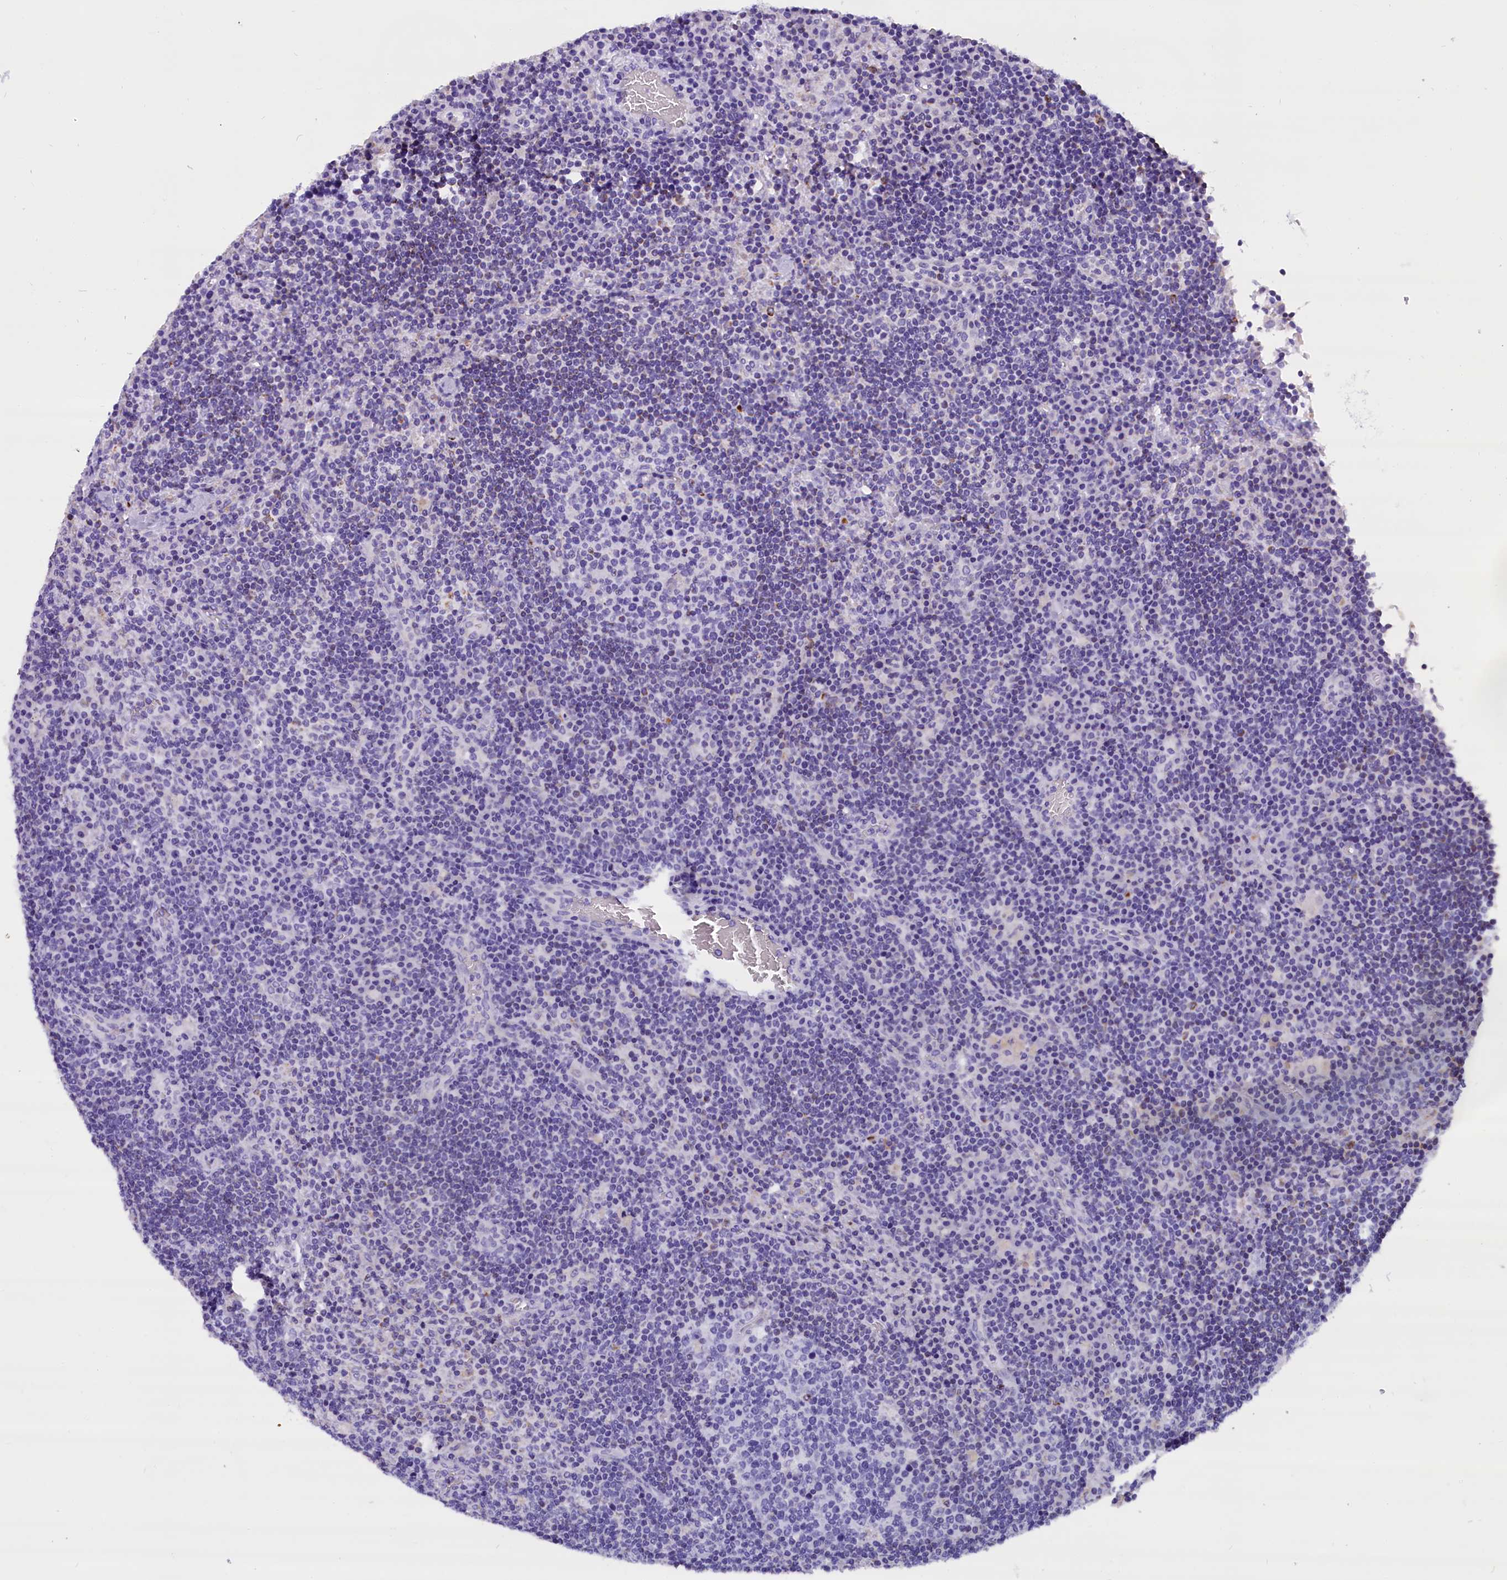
{"staining": {"intensity": "negative", "quantity": "none", "location": "none"}, "tissue": "lymph node", "cell_type": "Germinal center cells", "image_type": "normal", "snomed": [{"axis": "morphology", "description": "Normal tissue, NOS"}, {"axis": "topography", "description": "Lymph node"}], "caption": "Immunohistochemistry (IHC) photomicrograph of normal human lymph node stained for a protein (brown), which demonstrates no expression in germinal center cells.", "gene": "ABAT", "patient": {"sex": "male", "age": 58}}